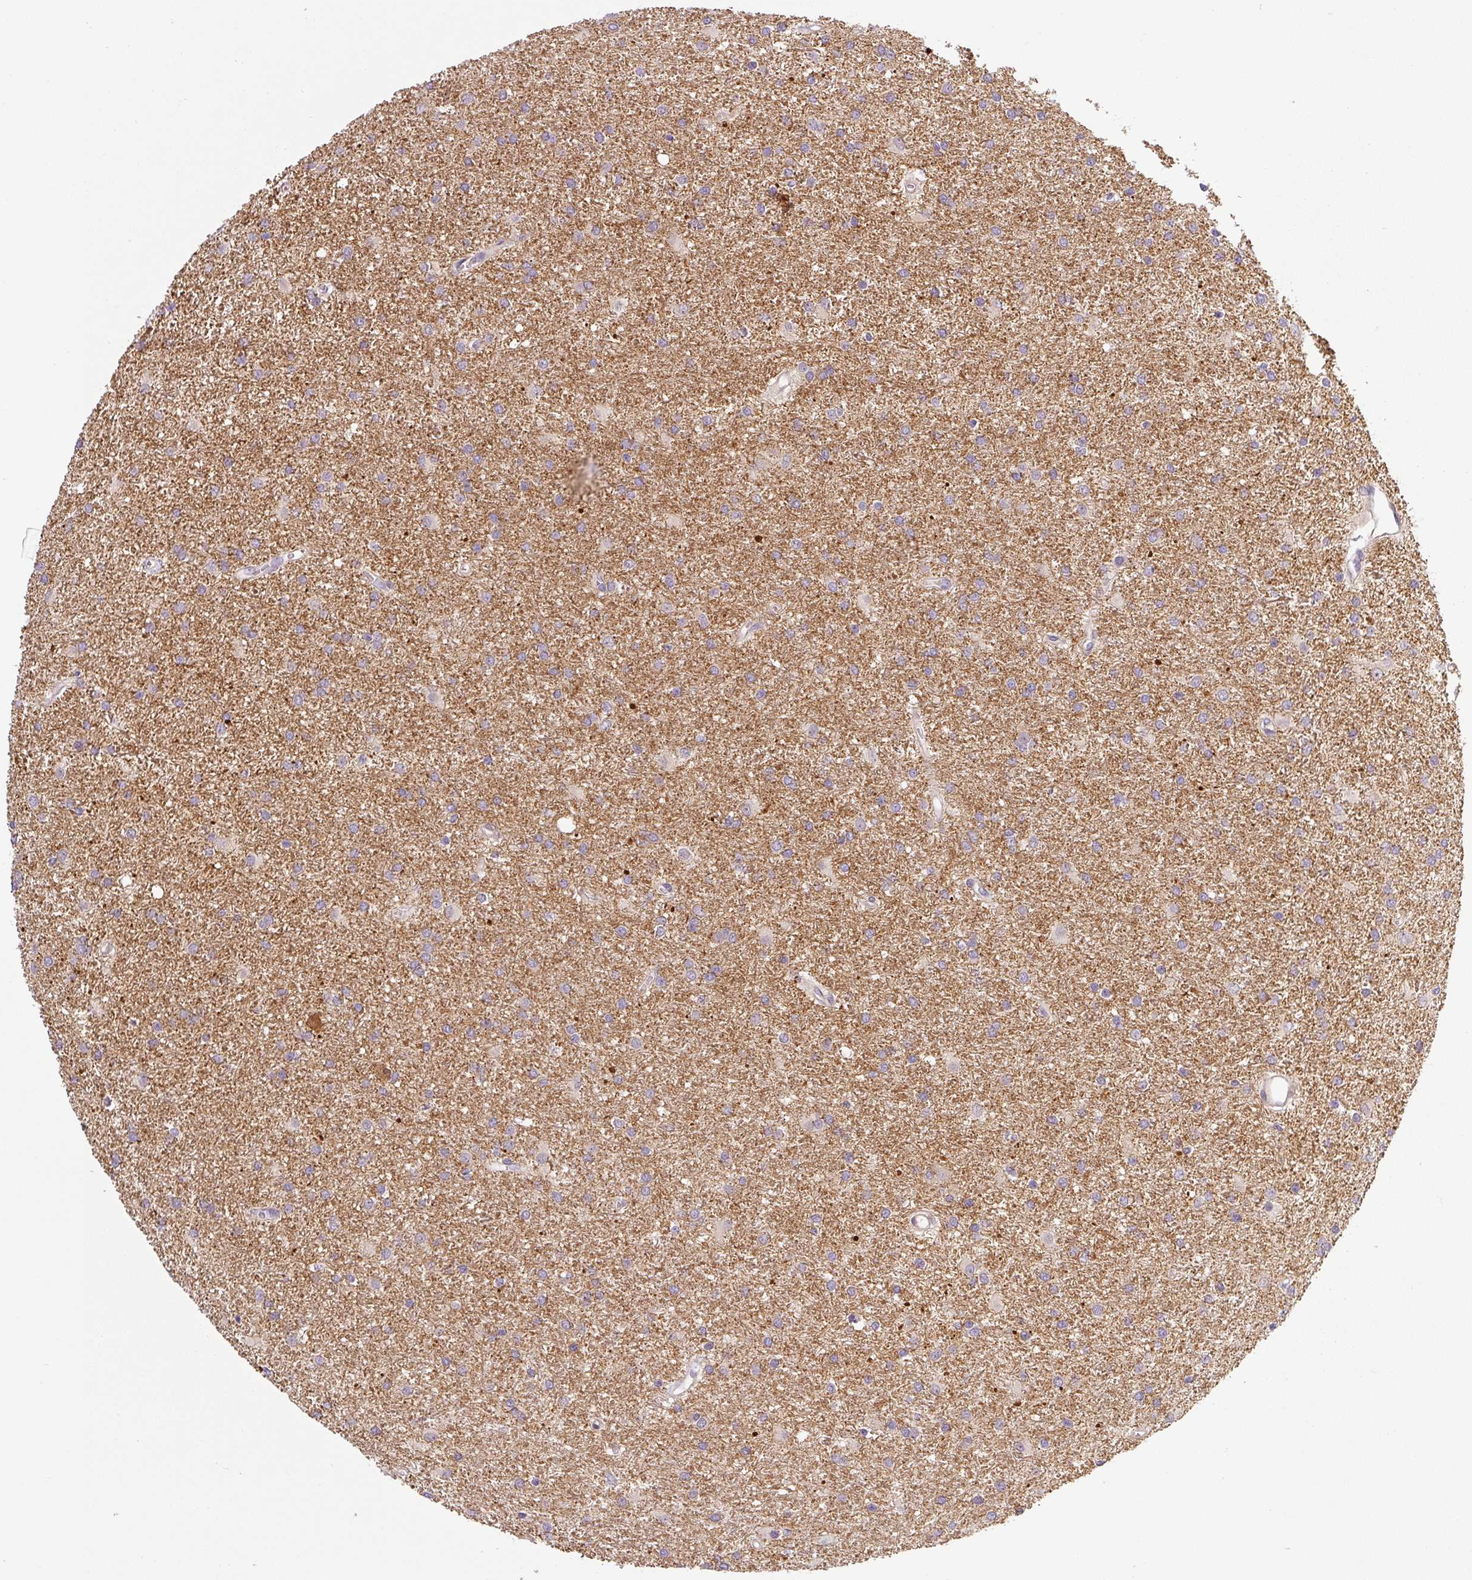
{"staining": {"intensity": "negative", "quantity": "none", "location": "none"}, "tissue": "glioma", "cell_type": "Tumor cells", "image_type": "cancer", "snomed": [{"axis": "morphology", "description": "Glioma, malignant, High grade"}, {"axis": "topography", "description": "Brain"}], "caption": "This histopathology image is of glioma stained with immunohistochemistry (IHC) to label a protein in brown with the nuclei are counter-stained blue. There is no positivity in tumor cells. The staining was performed using DAB (3,3'-diaminobenzidine) to visualize the protein expression in brown, while the nuclei were stained in blue with hematoxylin (Magnification: 20x).", "gene": "PRKAA2", "patient": {"sex": "female", "age": 50}}